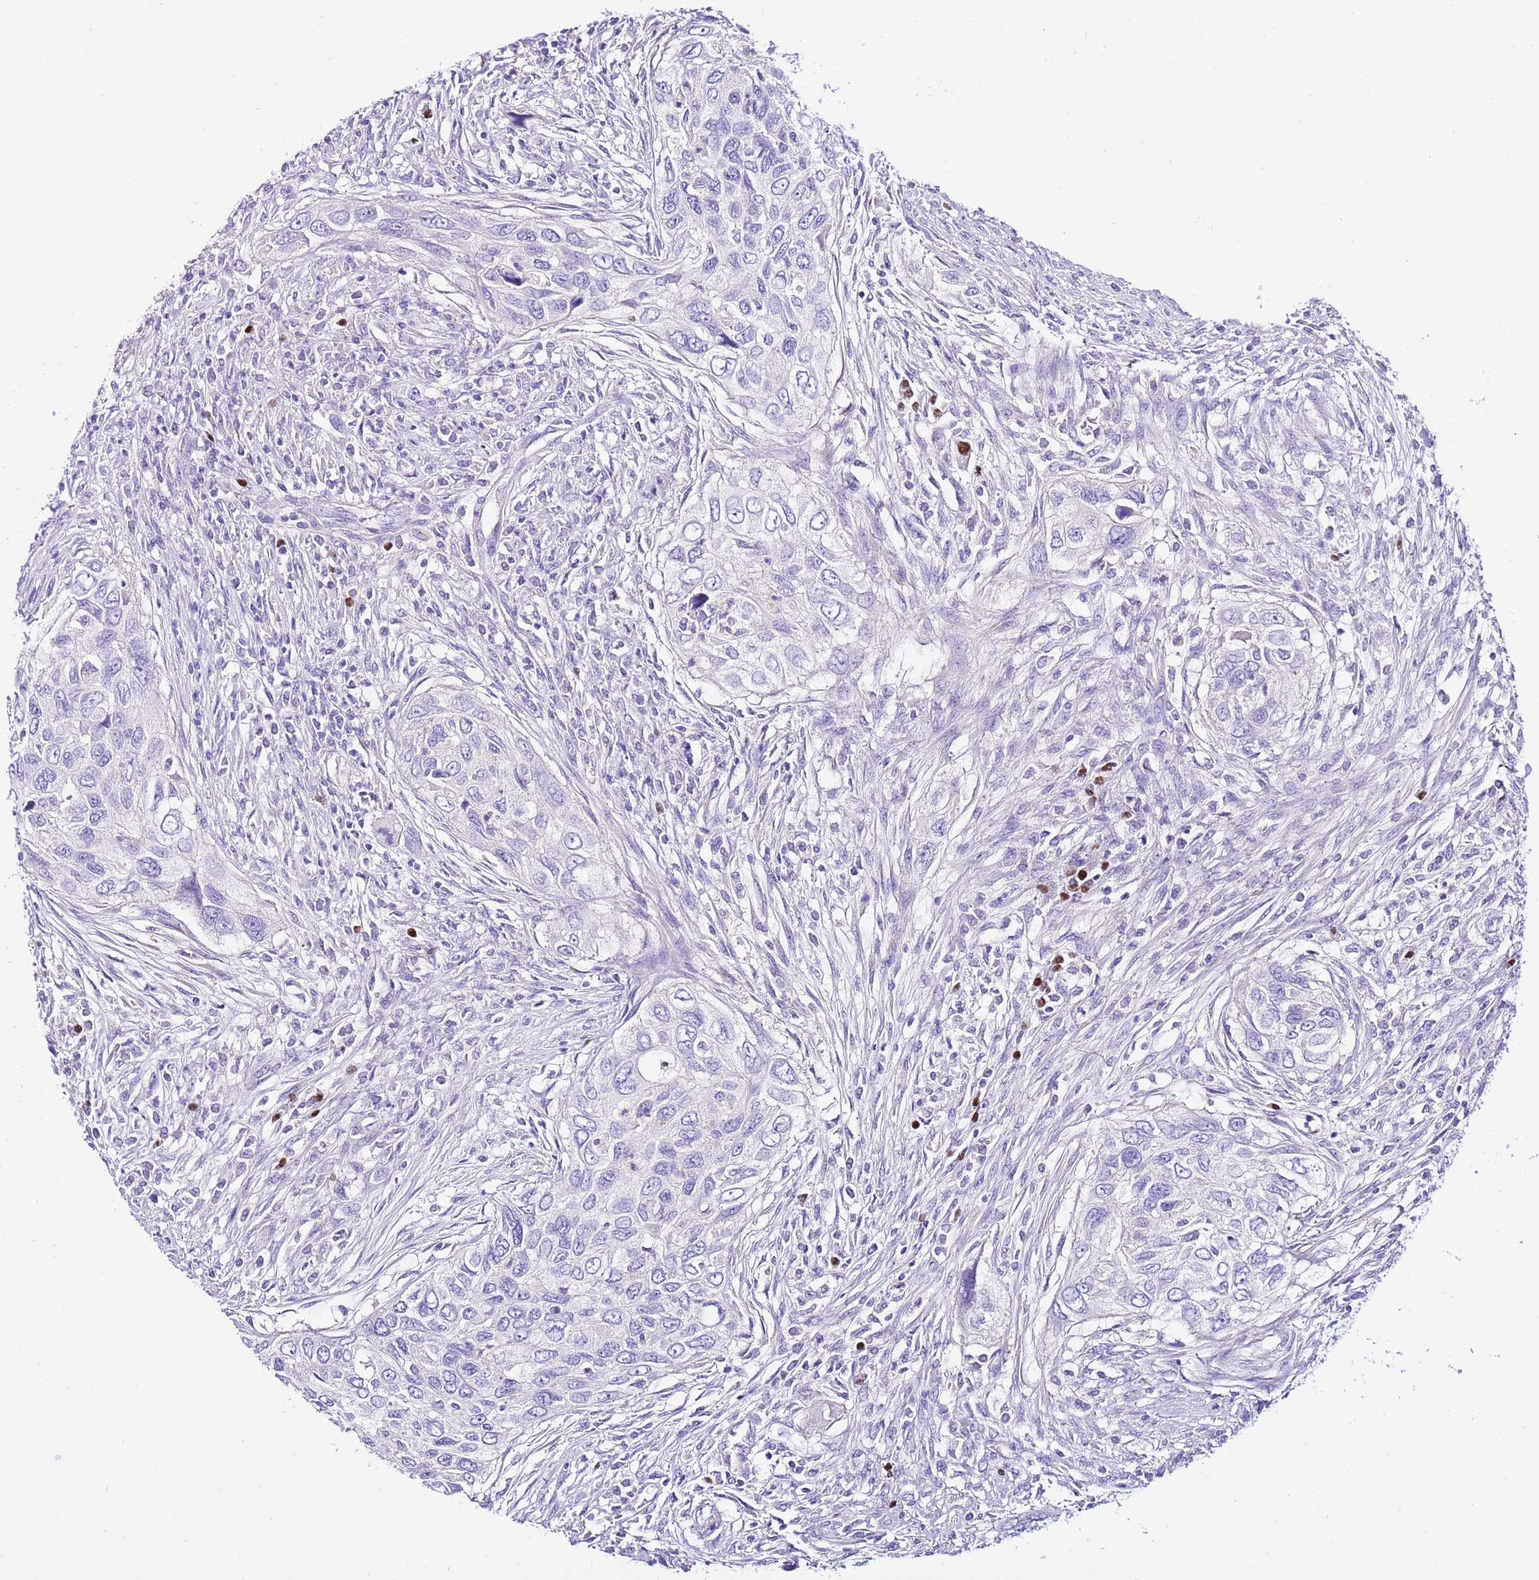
{"staining": {"intensity": "negative", "quantity": "none", "location": "none"}, "tissue": "urothelial cancer", "cell_type": "Tumor cells", "image_type": "cancer", "snomed": [{"axis": "morphology", "description": "Urothelial carcinoma, High grade"}, {"axis": "topography", "description": "Urinary bladder"}], "caption": "Human urothelial carcinoma (high-grade) stained for a protein using IHC reveals no positivity in tumor cells.", "gene": "BHLHA15", "patient": {"sex": "female", "age": 60}}